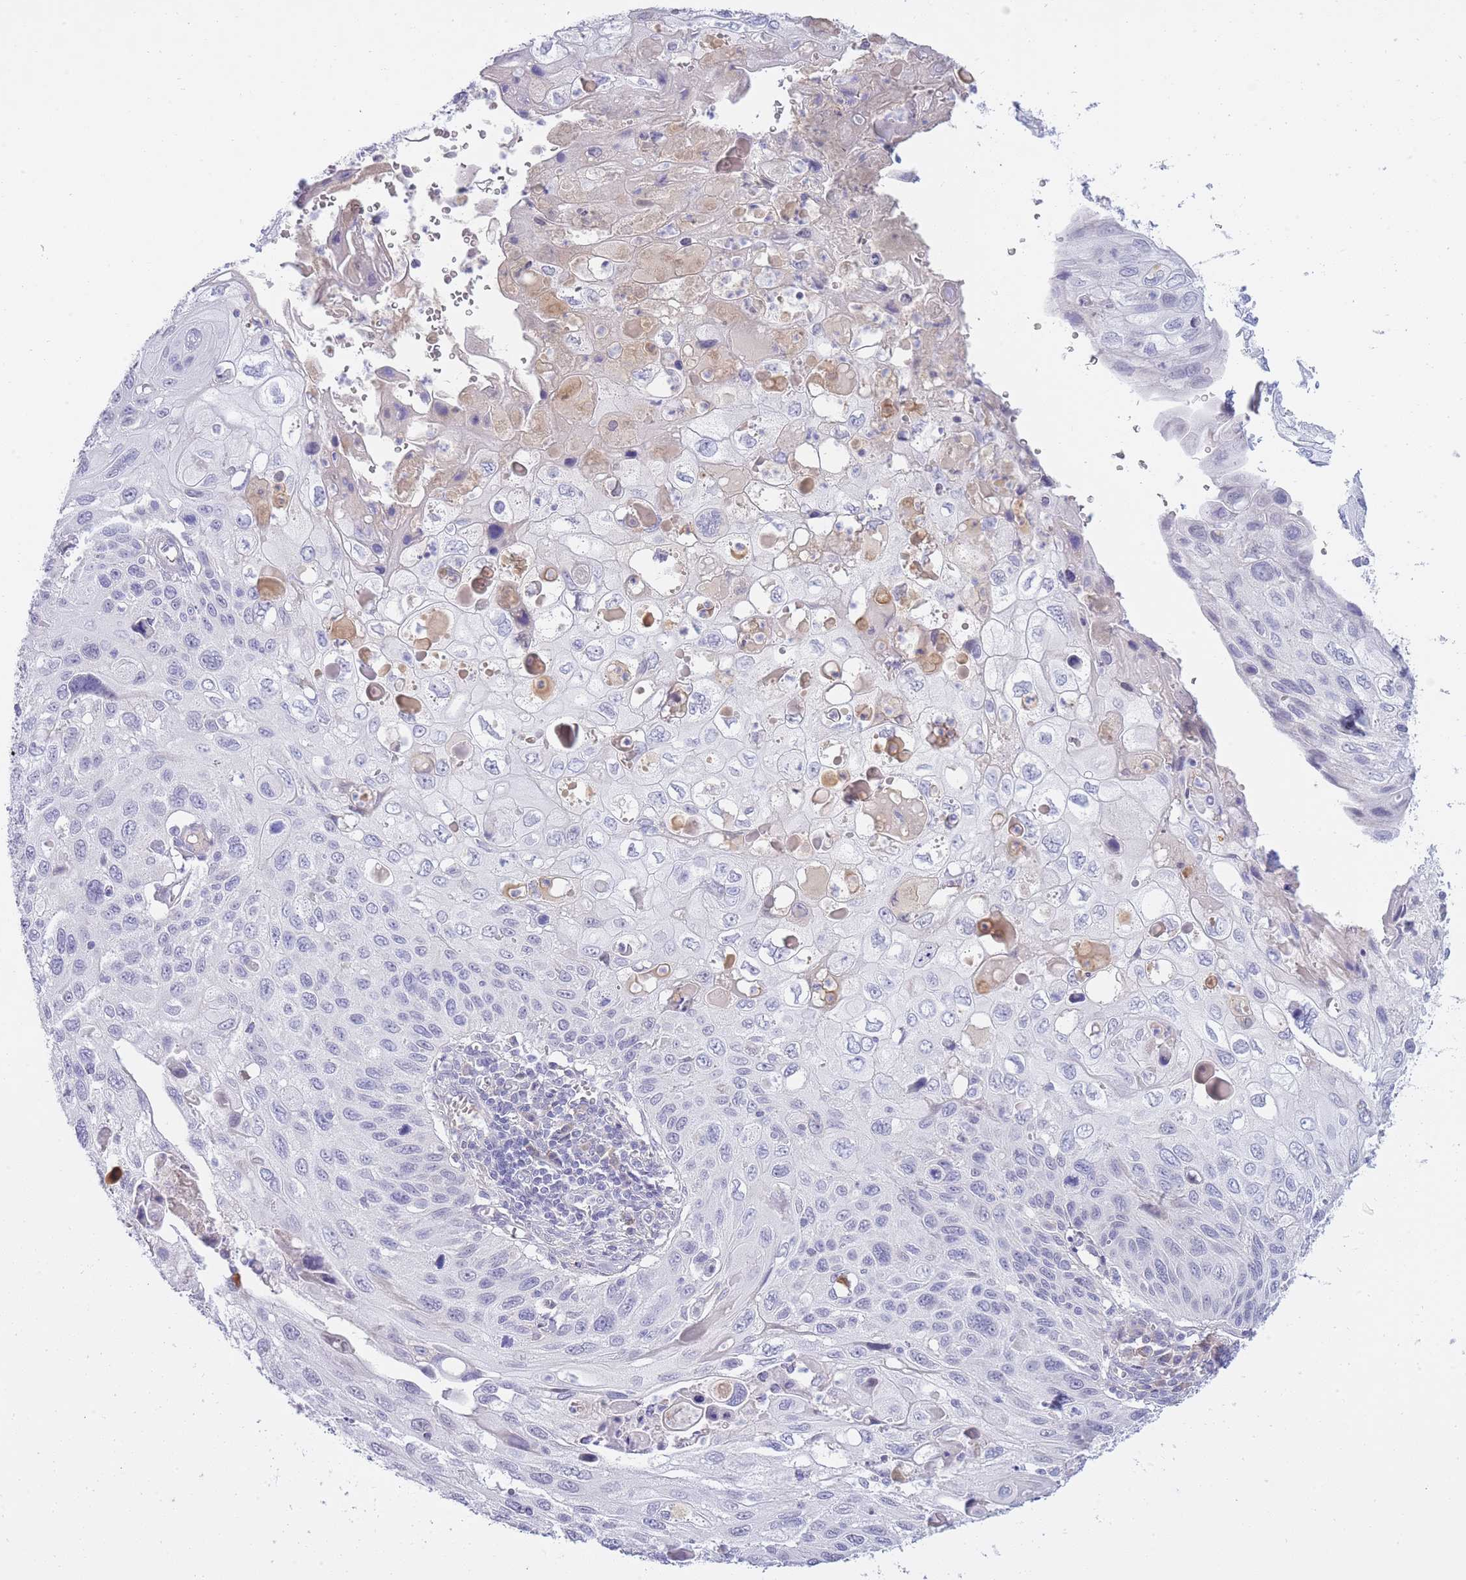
{"staining": {"intensity": "negative", "quantity": "none", "location": "none"}, "tissue": "cervical cancer", "cell_type": "Tumor cells", "image_type": "cancer", "snomed": [{"axis": "morphology", "description": "Squamous cell carcinoma, NOS"}, {"axis": "topography", "description": "Cervix"}], "caption": "This photomicrograph is of cervical cancer (squamous cell carcinoma) stained with immunohistochemistry to label a protein in brown with the nuclei are counter-stained blue. There is no positivity in tumor cells. (DAB immunohistochemistry with hematoxylin counter stain).", "gene": "PRR23B", "patient": {"sex": "female", "age": 70}}